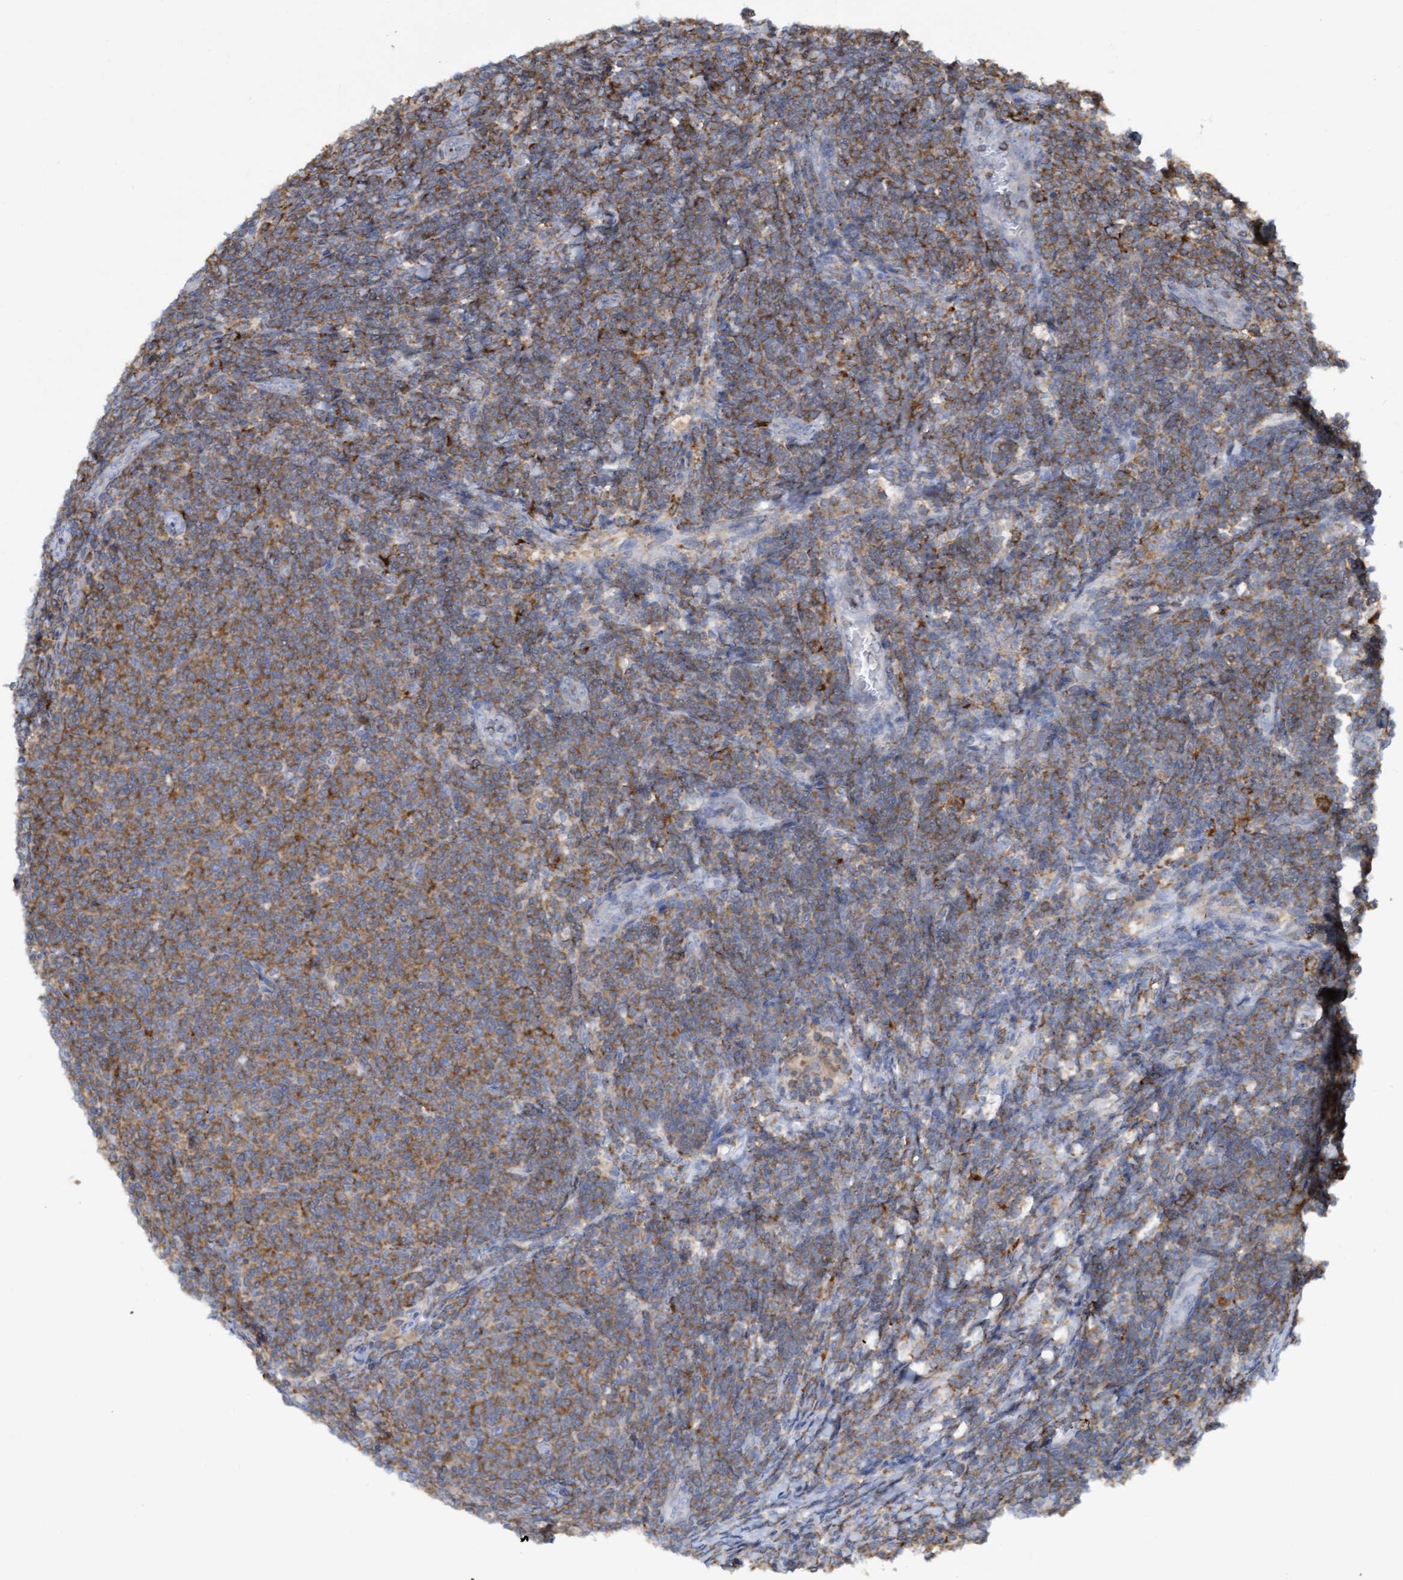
{"staining": {"intensity": "moderate", "quantity": "25%-75%", "location": "cytoplasmic/membranous"}, "tissue": "lymphoma", "cell_type": "Tumor cells", "image_type": "cancer", "snomed": [{"axis": "morphology", "description": "Malignant lymphoma, non-Hodgkin's type, Low grade"}, {"axis": "topography", "description": "Lymph node"}], "caption": "Tumor cells show medium levels of moderate cytoplasmic/membranous positivity in approximately 25%-75% of cells in human low-grade malignant lymphoma, non-Hodgkin's type.", "gene": "FNBP1", "patient": {"sex": "male", "age": 66}}